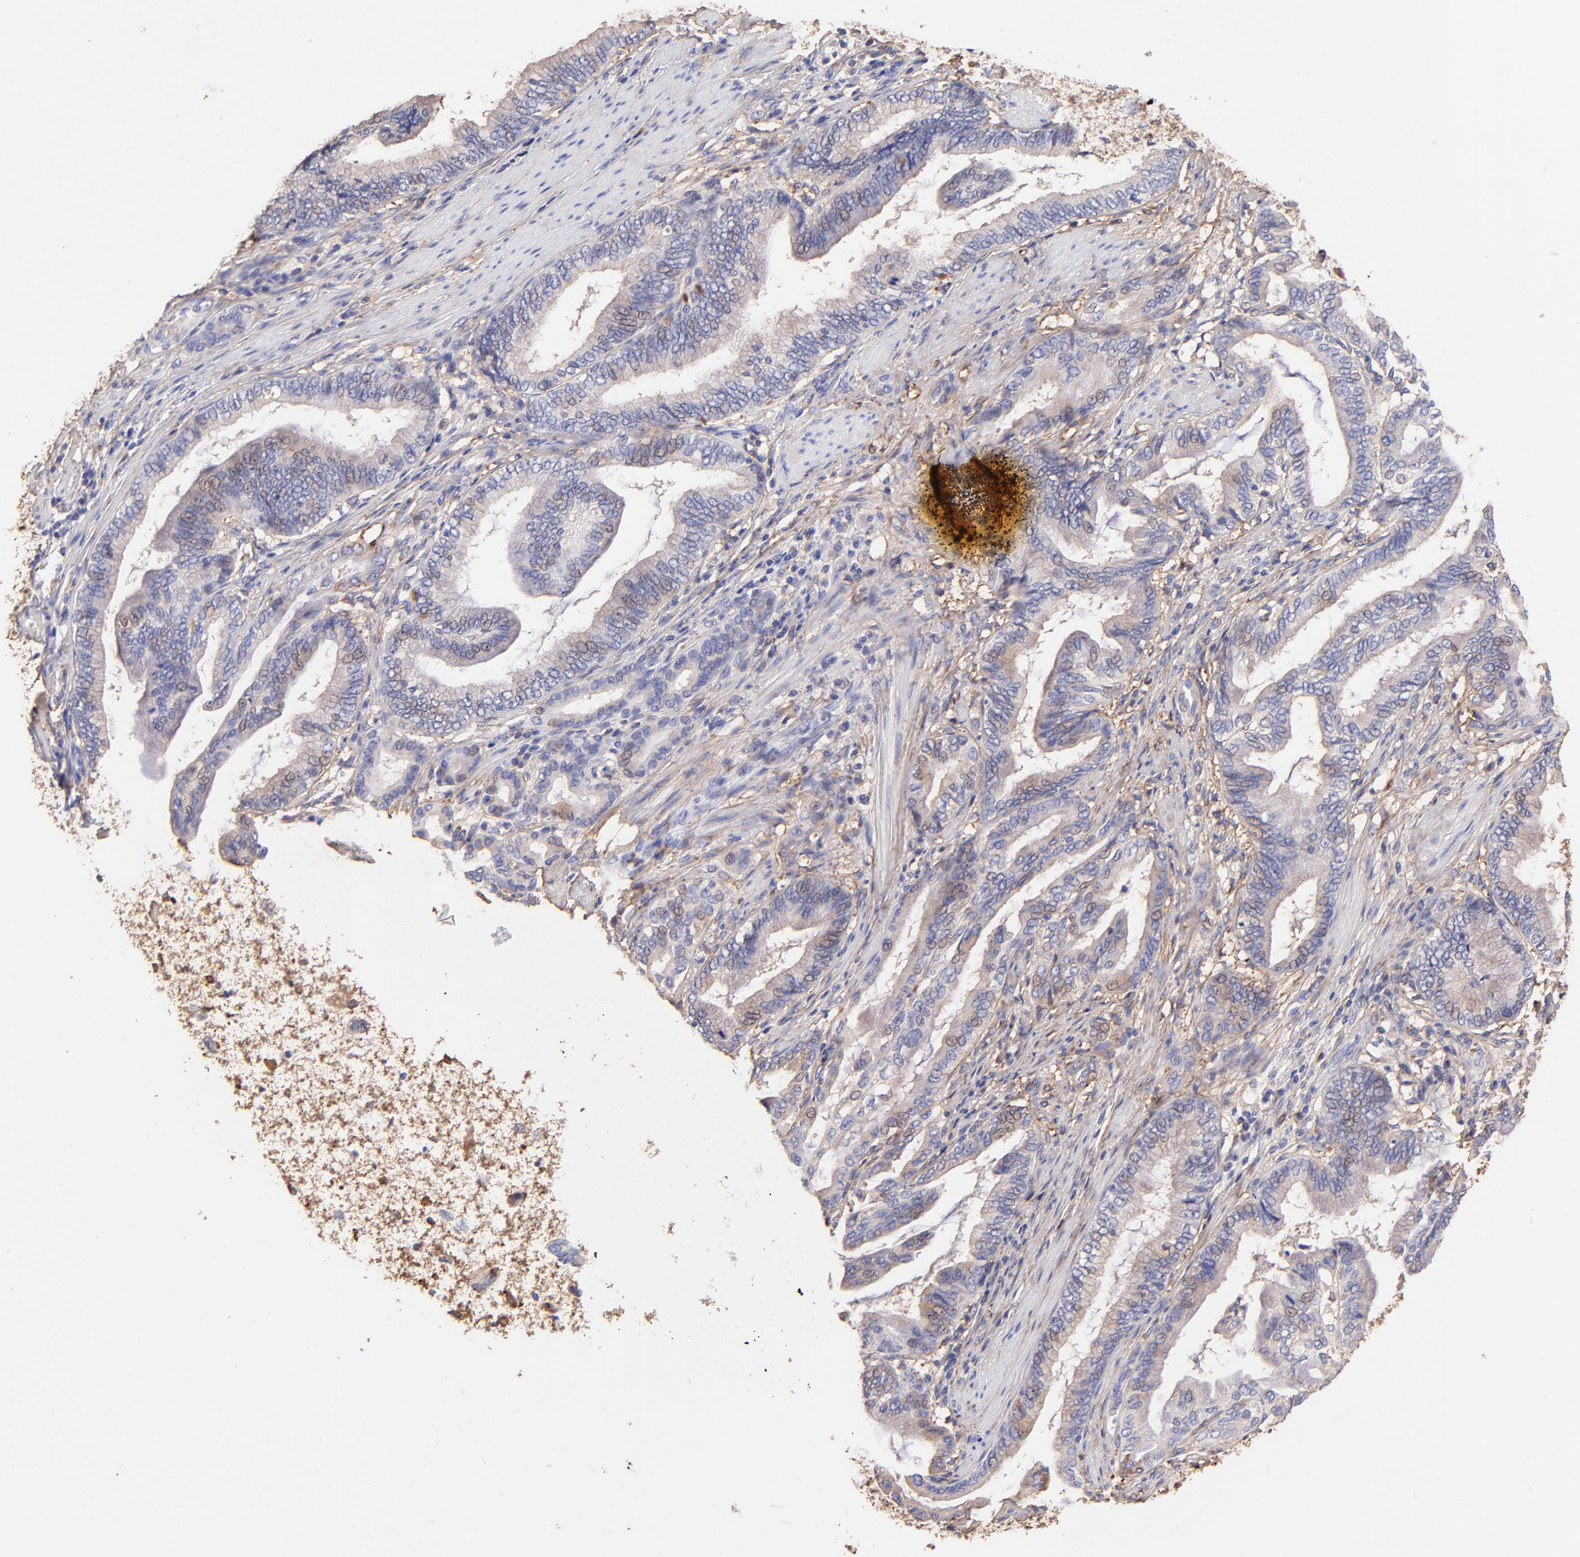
{"staining": {"intensity": "strong", "quantity": "<25%", "location": "cytoplasmic/membranous"}, "tissue": "pancreatic cancer", "cell_type": "Tumor cells", "image_type": "cancer", "snomed": [{"axis": "morphology", "description": "Adenocarcinoma, NOS"}, {"axis": "topography", "description": "Pancreas"}], "caption": "Adenocarcinoma (pancreatic) stained with a brown dye exhibits strong cytoplasmic/membranous positive staining in about <25% of tumor cells.", "gene": "BGN", "patient": {"sex": "female", "age": 64}}